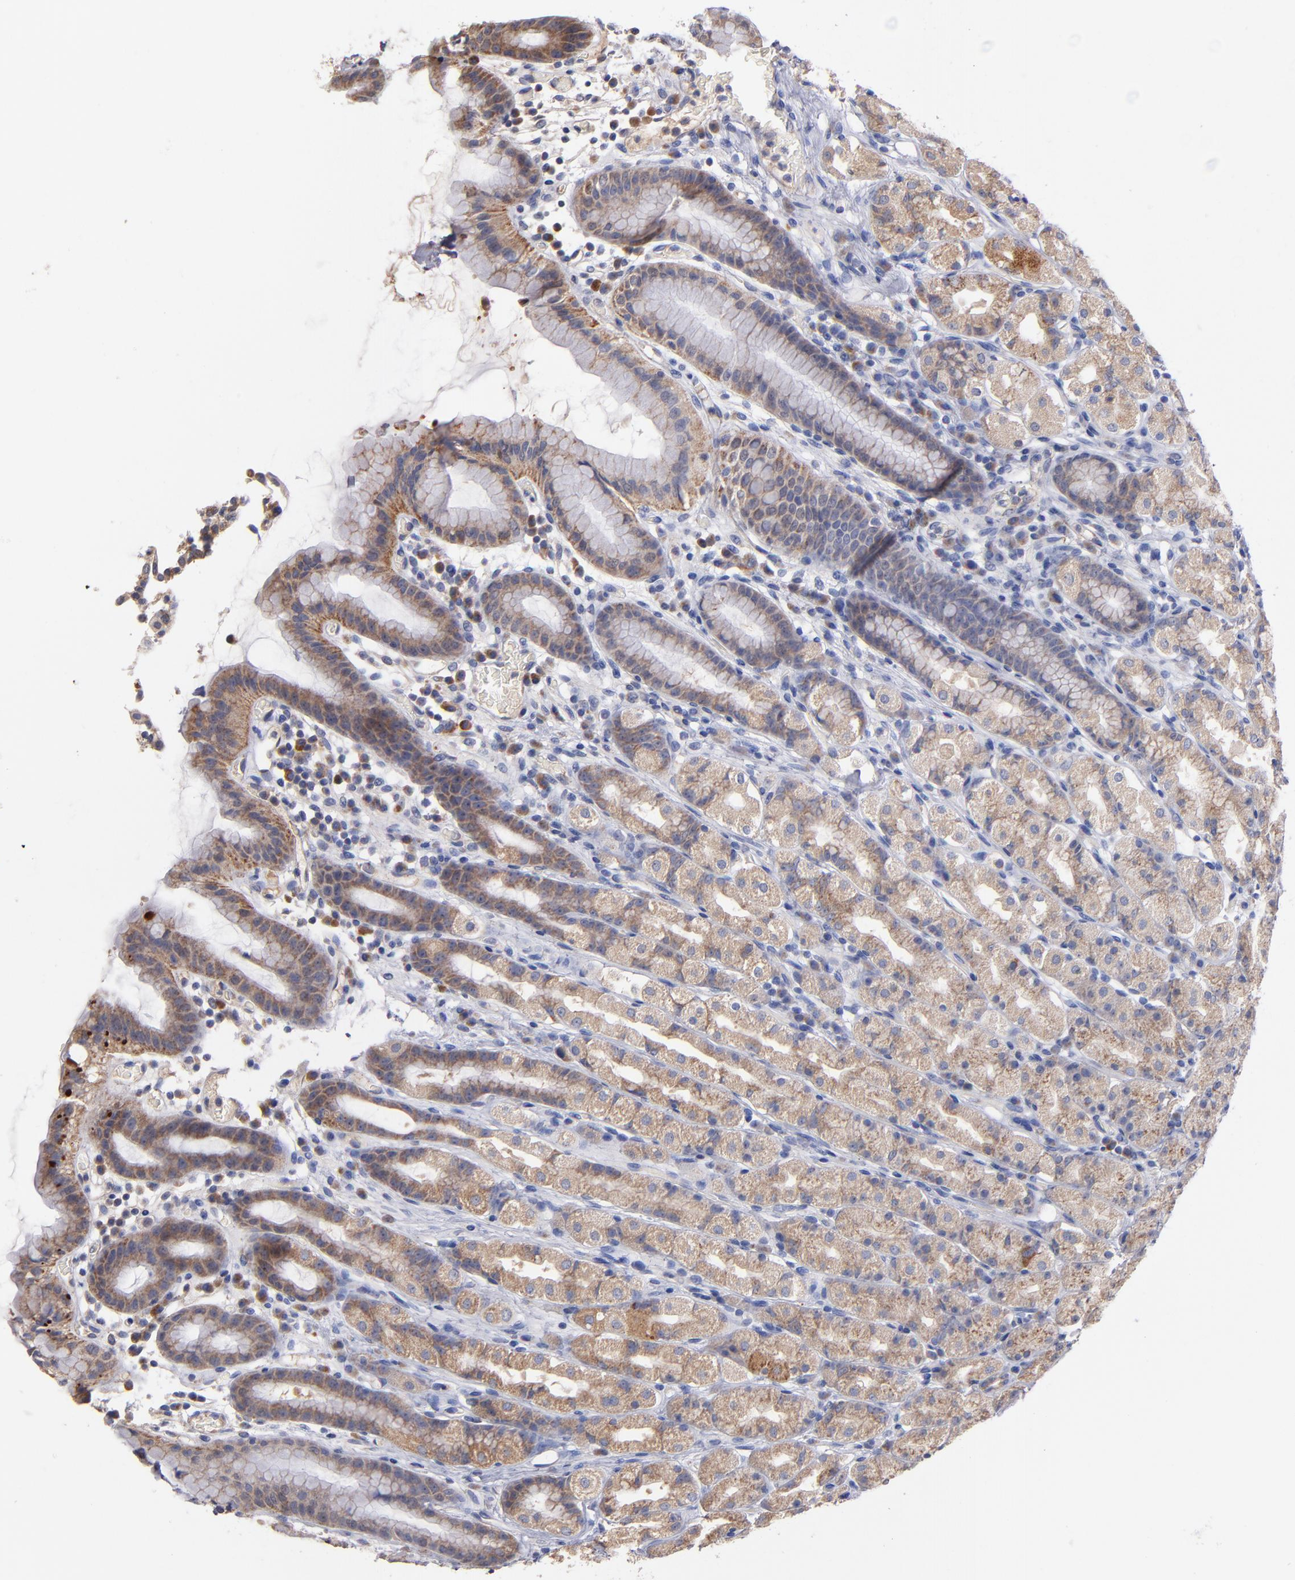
{"staining": {"intensity": "weak", "quantity": ">75%", "location": "cytoplasmic/membranous"}, "tissue": "stomach", "cell_type": "Glandular cells", "image_type": "normal", "snomed": [{"axis": "morphology", "description": "Normal tissue, NOS"}, {"axis": "topography", "description": "Stomach, upper"}], "caption": "A photomicrograph showing weak cytoplasmic/membranous expression in about >75% of glandular cells in normal stomach, as visualized by brown immunohistochemical staining.", "gene": "DIABLO", "patient": {"sex": "male", "age": 68}}